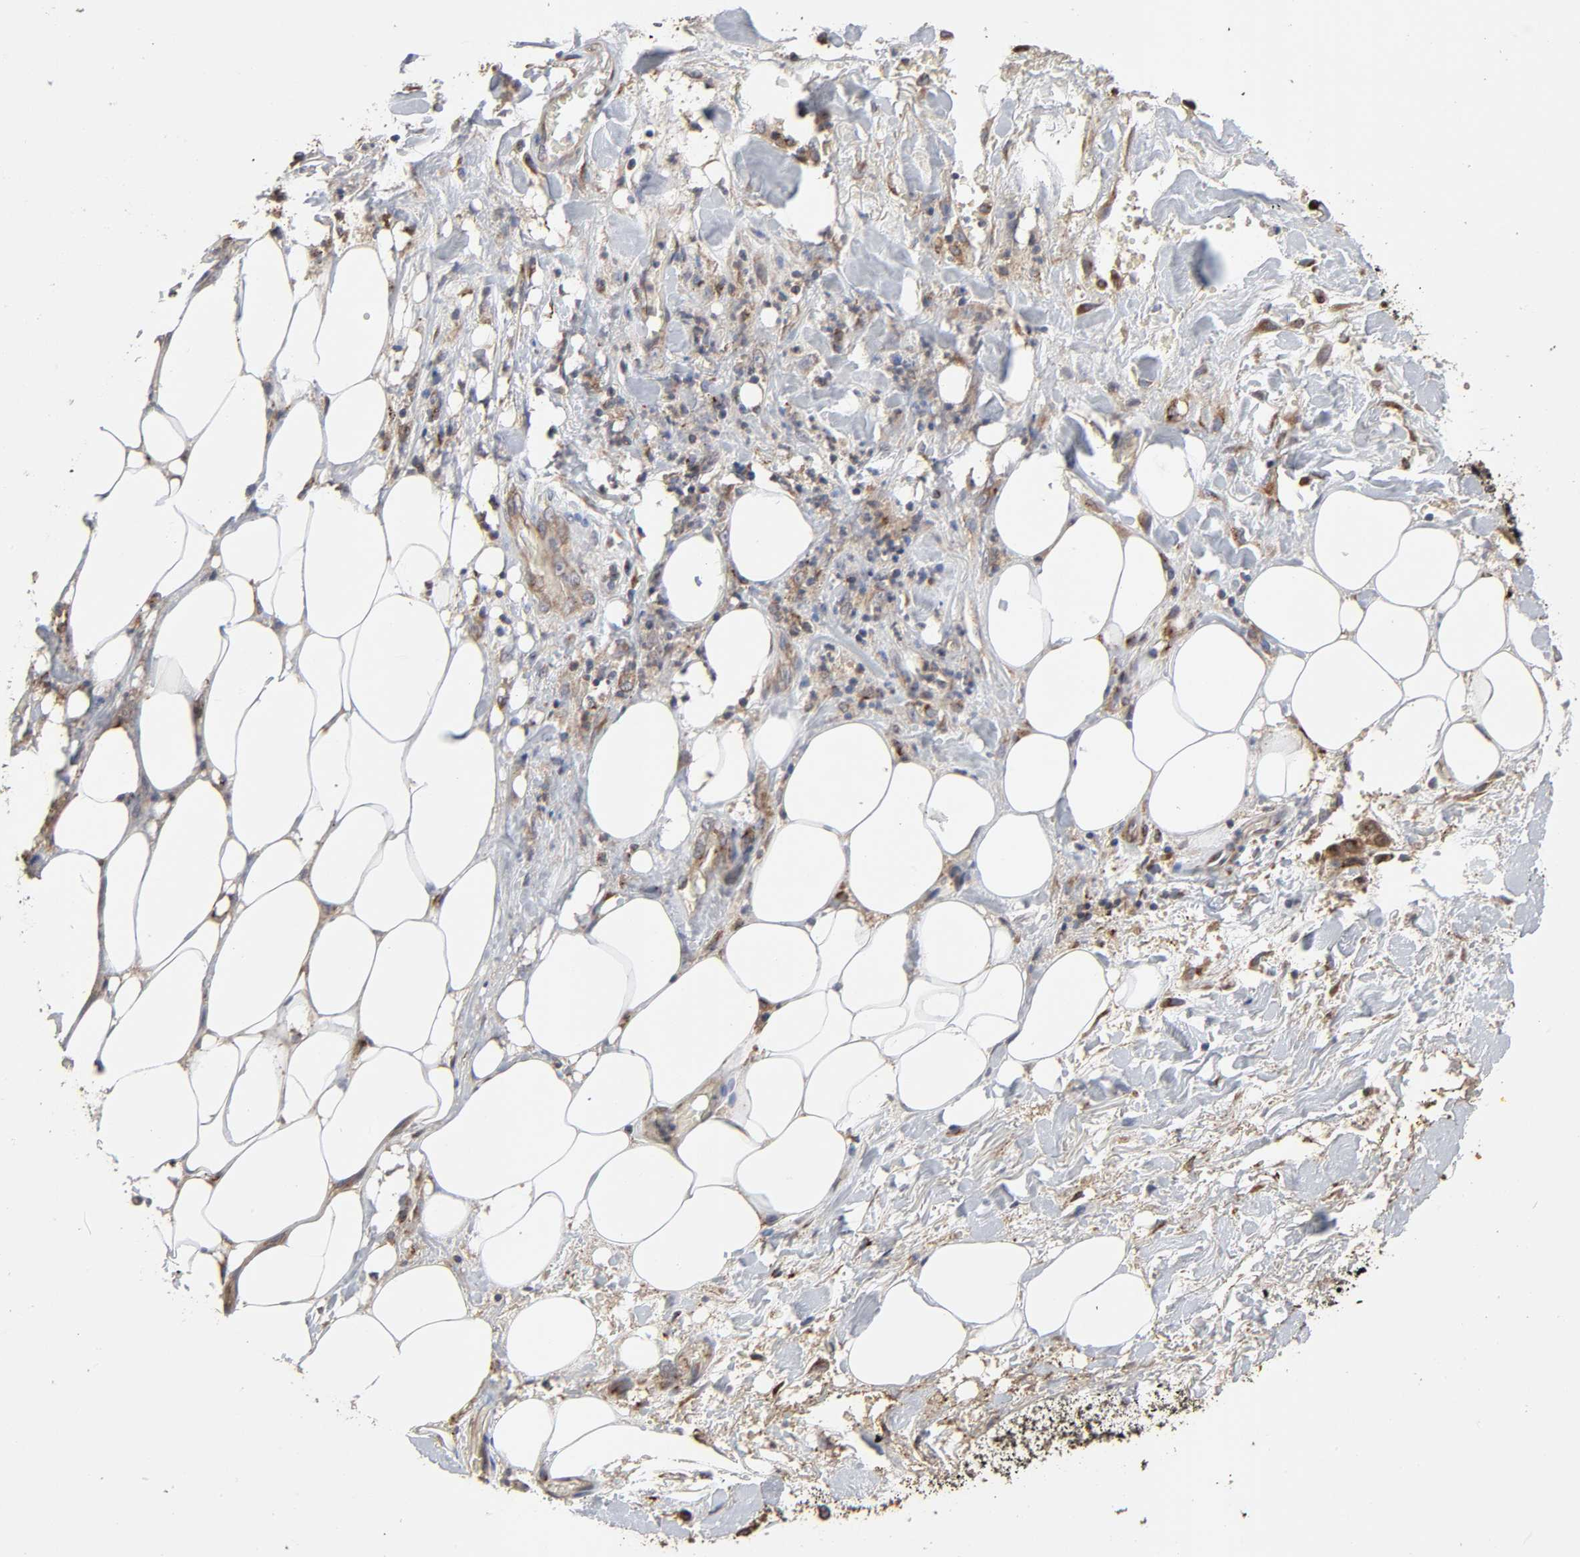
{"staining": {"intensity": "moderate", "quantity": ">75%", "location": "cytoplasmic/membranous"}, "tissue": "pancreatic cancer", "cell_type": "Tumor cells", "image_type": "cancer", "snomed": [{"axis": "morphology", "description": "Adenocarcinoma, NOS"}, {"axis": "topography", "description": "Pancreas"}], "caption": "Human adenocarcinoma (pancreatic) stained with a protein marker shows moderate staining in tumor cells.", "gene": "GNPTG", "patient": {"sex": "male", "age": 70}}